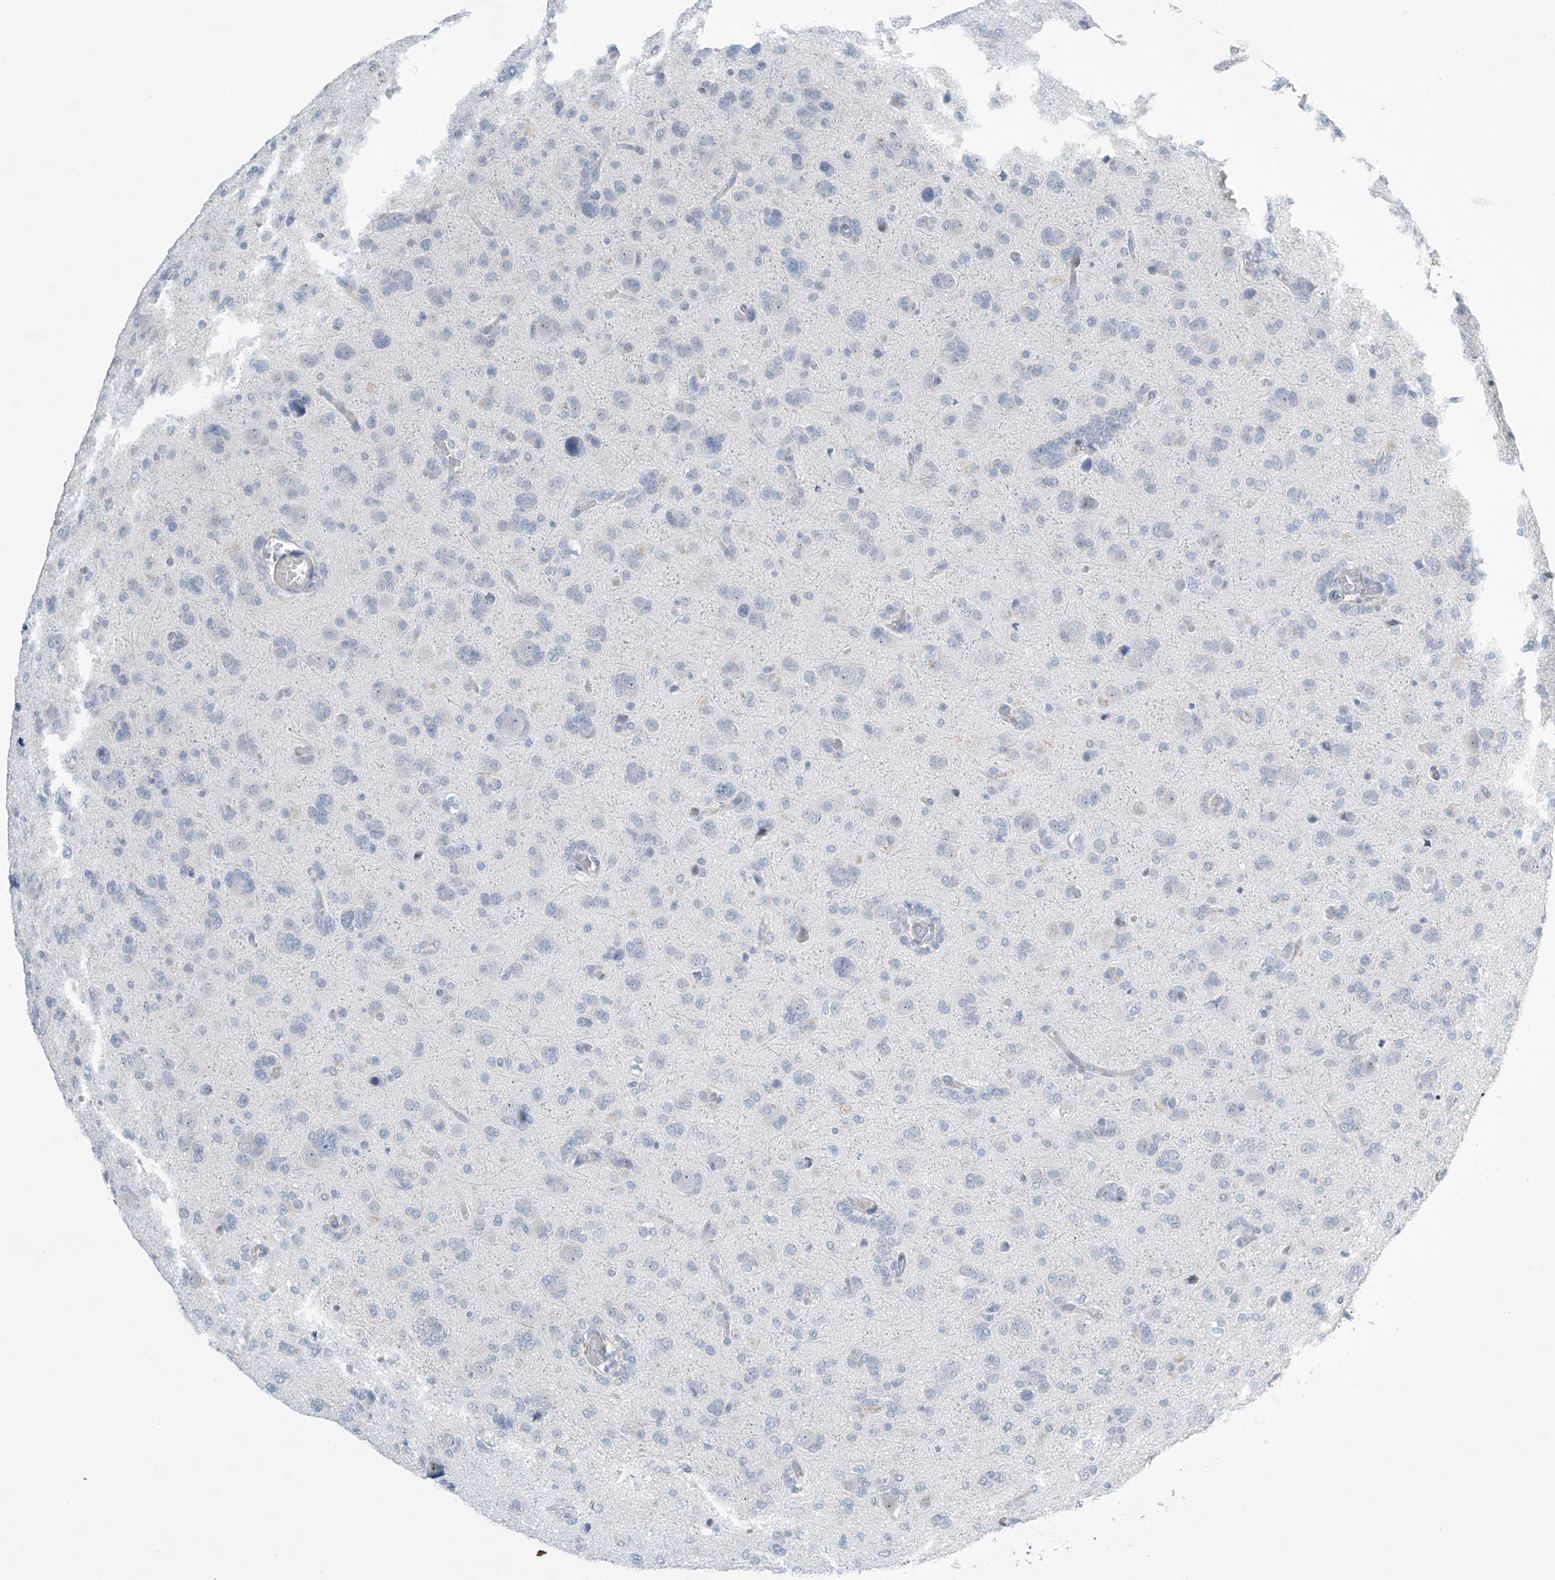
{"staining": {"intensity": "negative", "quantity": "none", "location": "none"}, "tissue": "glioma", "cell_type": "Tumor cells", "image_type": "cancer", "snomed": [{"axis": "morphology", "description": "Glioma, malignant, High grade"}, {"axis": "topography", "description": "Brain"}], "caption": "Malignant glioma (high-grade) was stained to show a protein in brown. There is no significant expression in tumor cells.", "gene": "SLC35A5", "patient": {"sex": "female", "age": 59}}